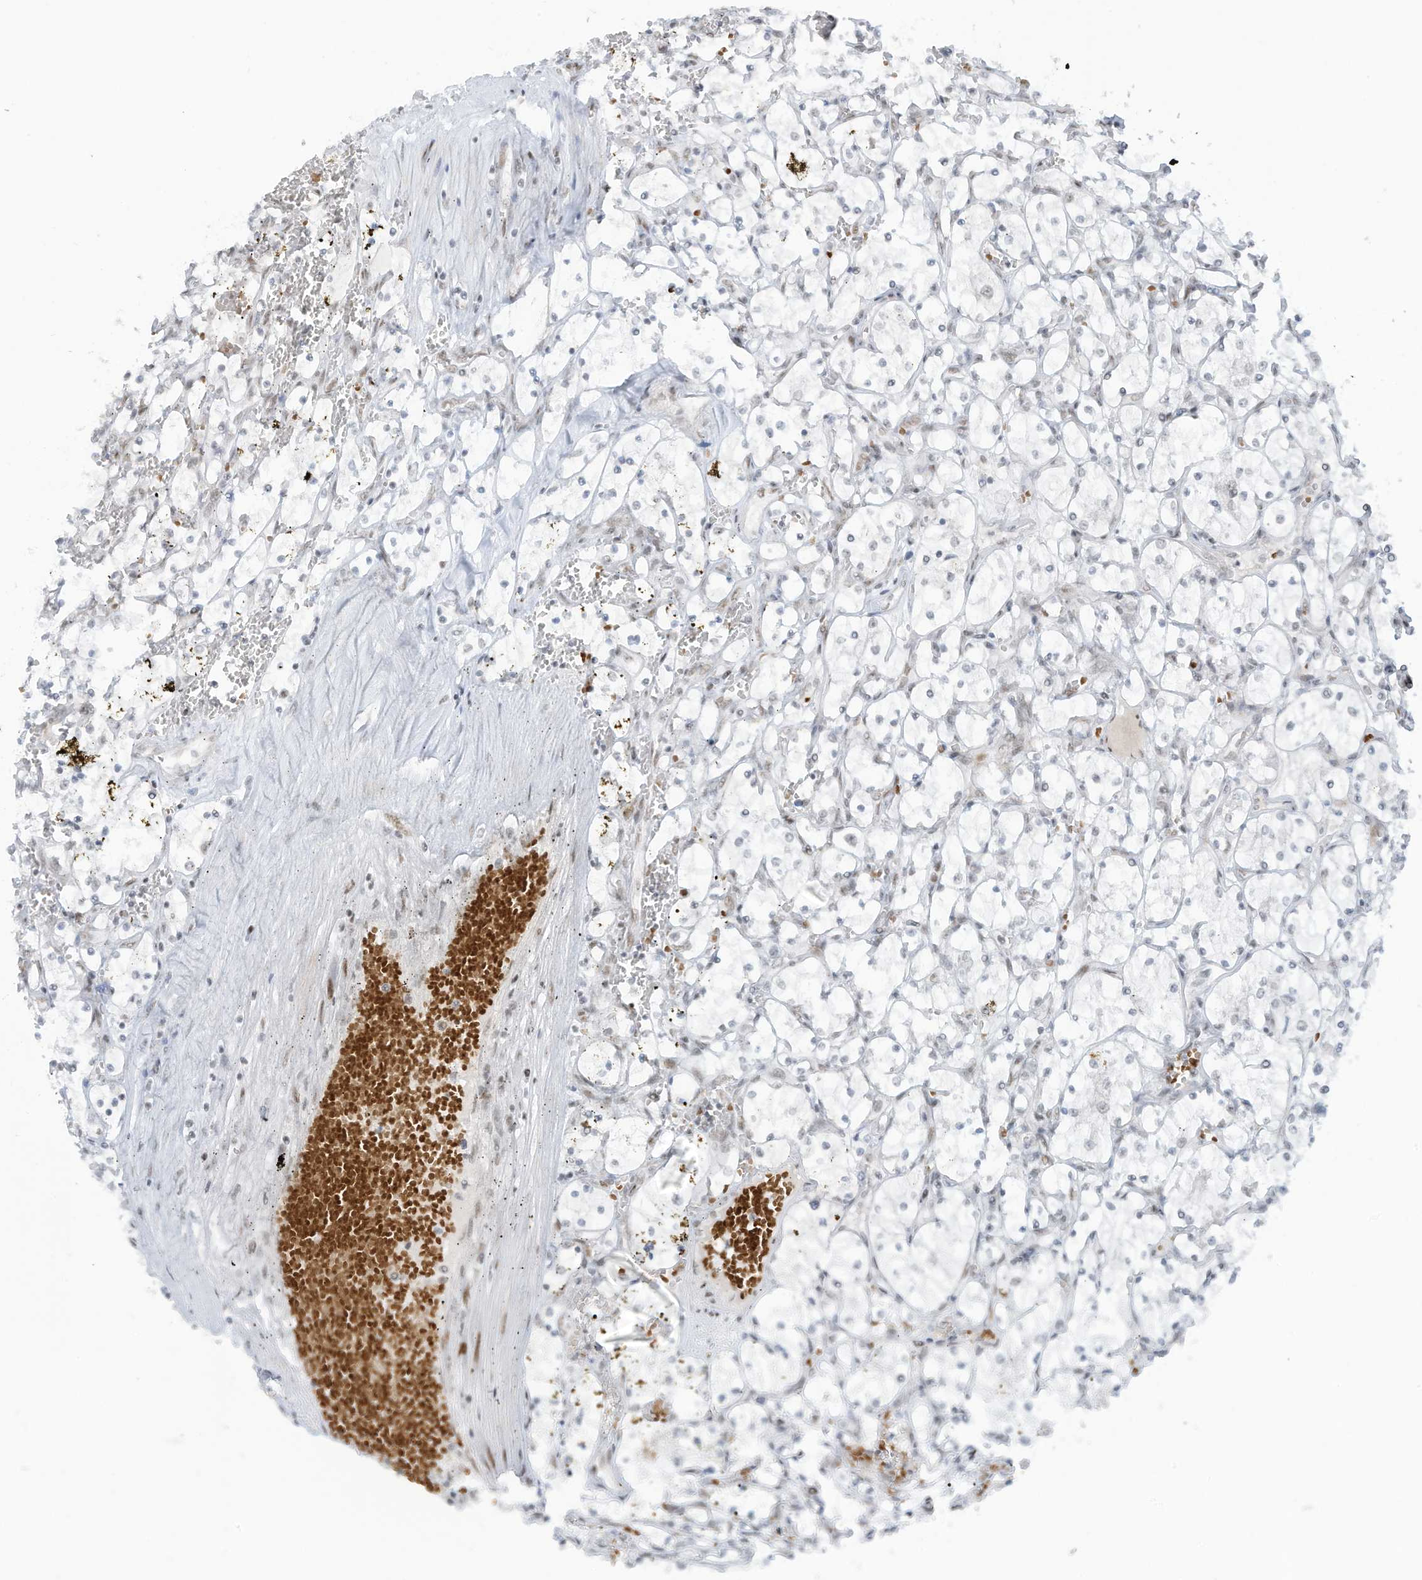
{"staining": {"intensity": "negative", "quantity": "none", "location": "none"}, "tissue": "renal cancer", "cell_type": "Tumor cells", "image_type": "cancer", "snomed": [{"axis": "morphology", "description": "Adenocarcinoma, NOS"}, {"axis": "topography", "description": "Kidney"}], "caption": "Tumor cells are negative for protein expression in human adenocarcinoma (renal).", "gene": "ECT2L", "patient": {"sex": "female", "age": 69}}